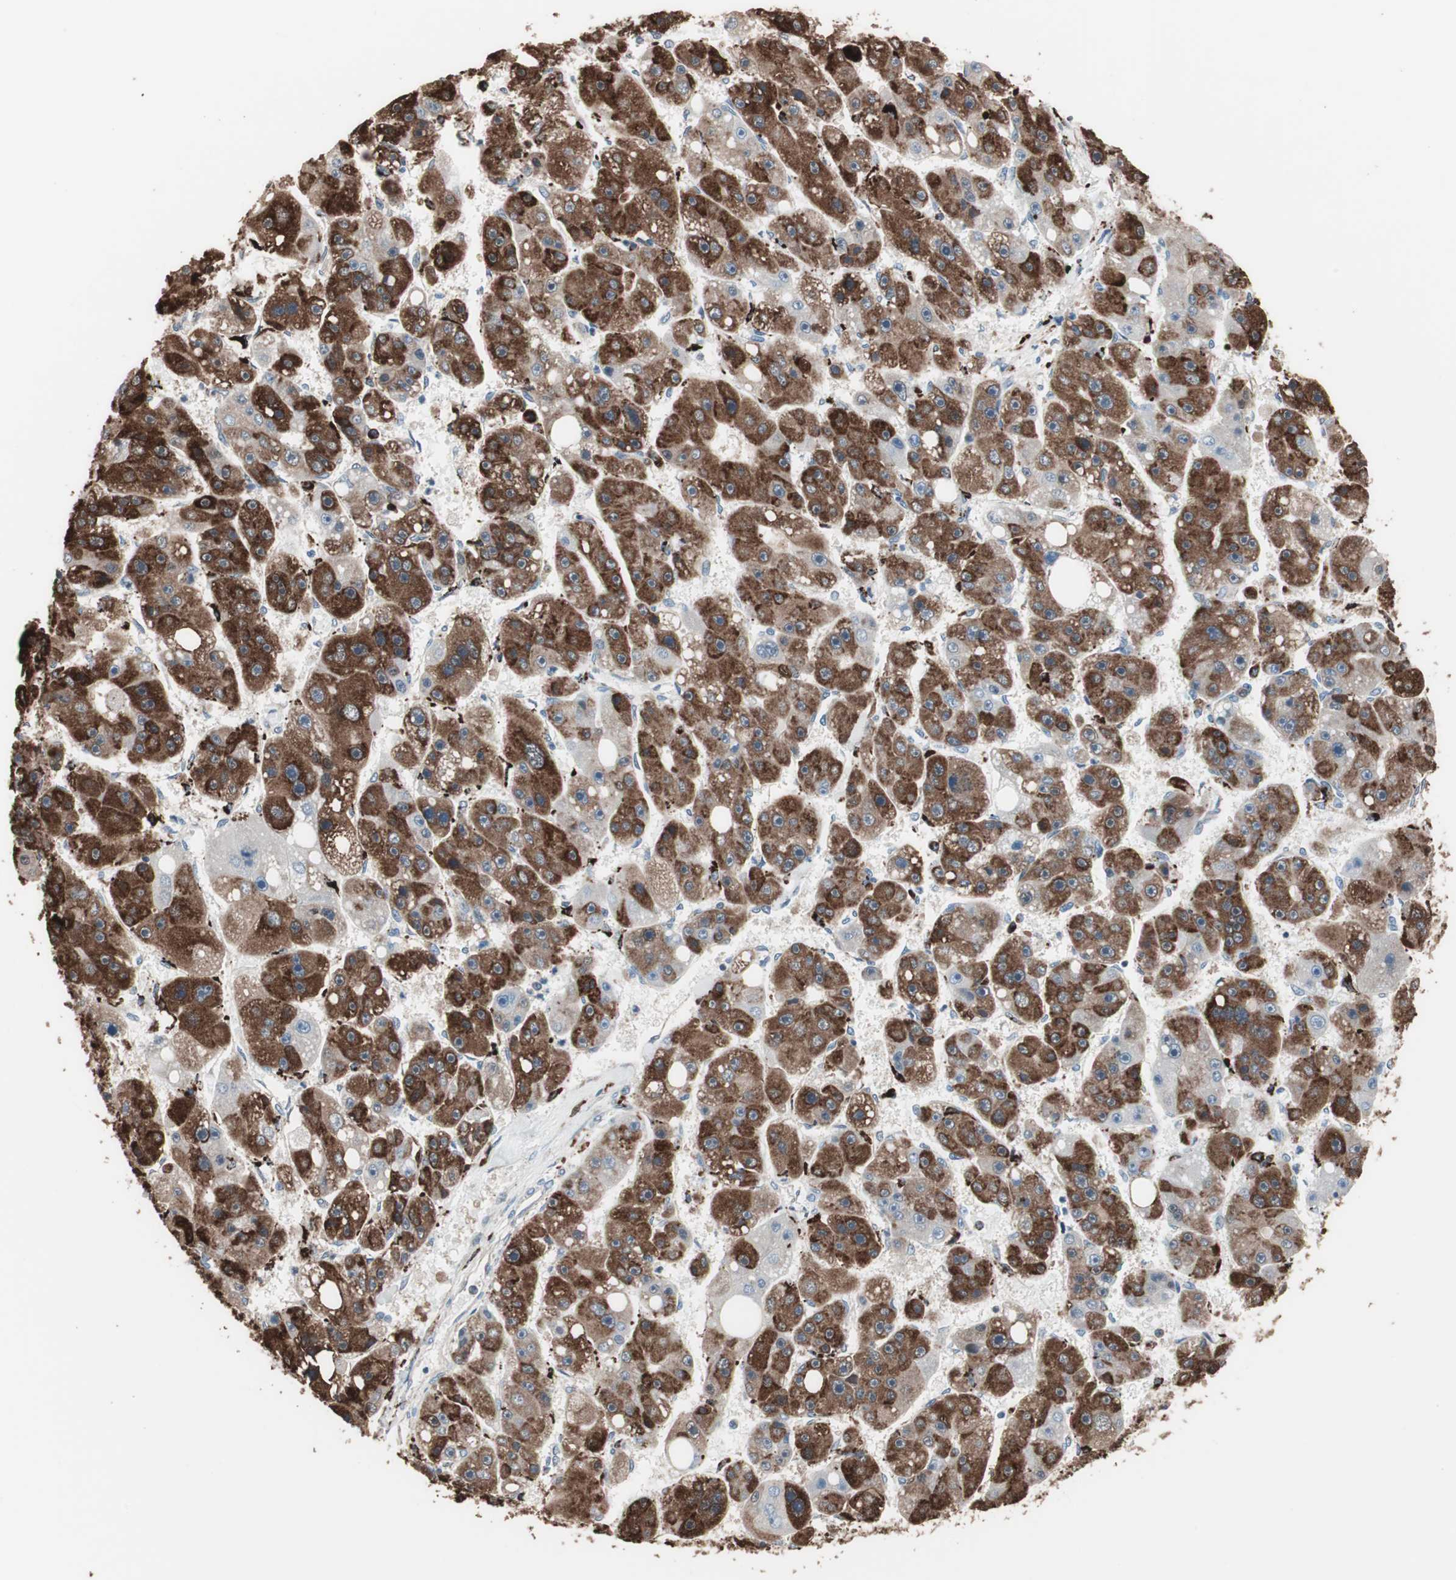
{"staining": {"intensity": "strong", "quantity": ">75%", "location": "cytoplasmic/membranous"}, "tissue": "liver cancer", "cell_type": "Tumor cells", "image_type": "cancer", "snomed": [{"axis": "morphology", "description": "Carcinoma, Hepatocellular, NOS"}, {"axis": "topography", "description": "Liver"}], "caption": "Immunohistochemistry (IHC) photomicrograph of human liver hepatocellular carcinoma stained for a protein (brown), which shows high levels of strong cytoplasmic/membranous positivity in about >75% of tumor cells.", "gene": "CCT3", "patient": {"sex": "female", "age": 61}}